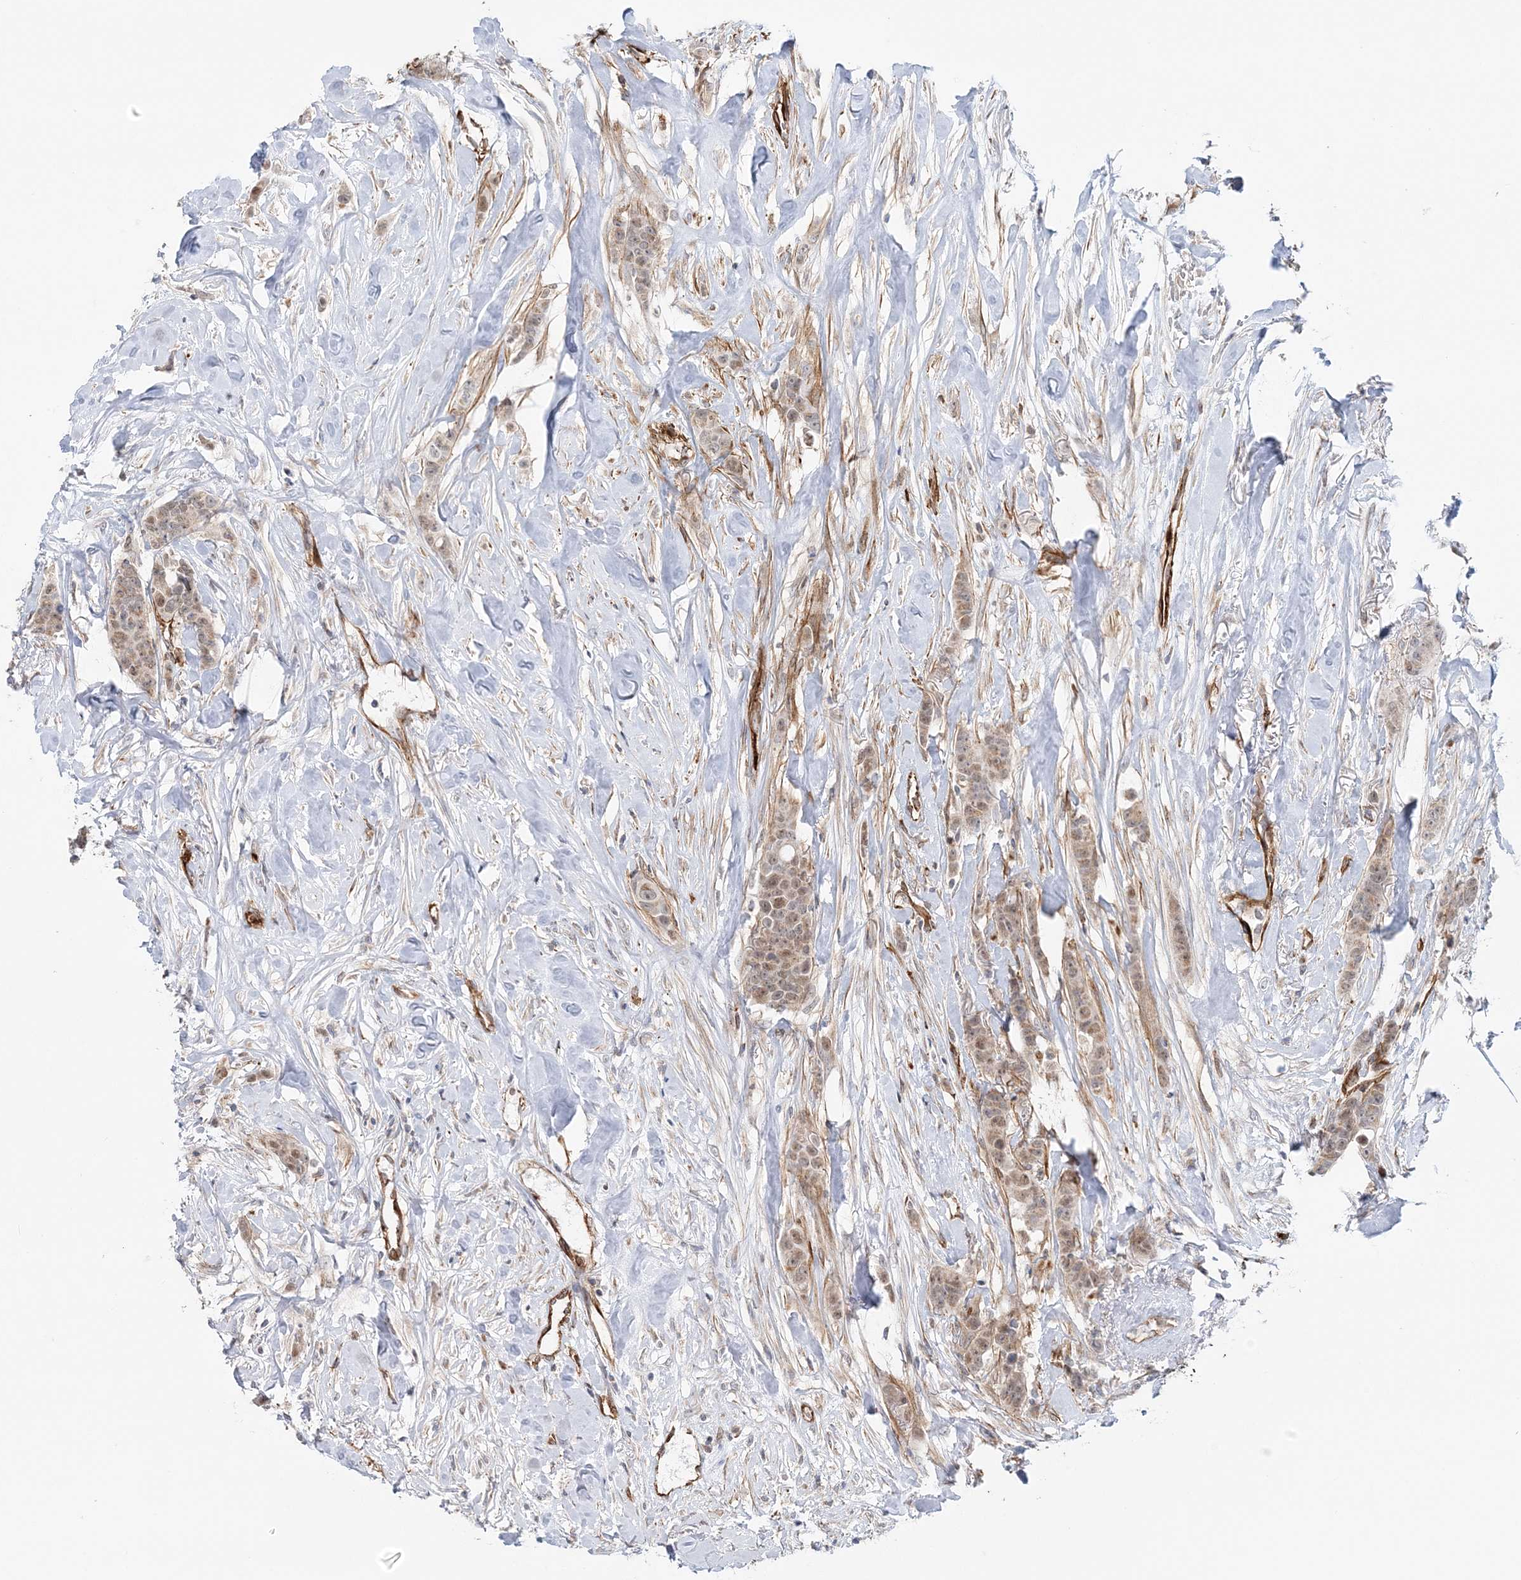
{"staining": {"intensity": "weak", "quantity": "25%-75%", "location": "cytoplasmic/membranous"}, "tissue": "breast cancer", "cell_type": "Tumor cells", "image_type": "cancer", "snomed": [{"axis": "morphology", "description": "Duct carcinoma"}, {"axis": "topography", "description": "Breast"}], "caption": "Human breast invasive ductal carcinoma stained with a protein marker exhibits weak staining in tumor cells.", "gene": "AFAP1L2", "patient": {"sex": "female", "age": 40}}